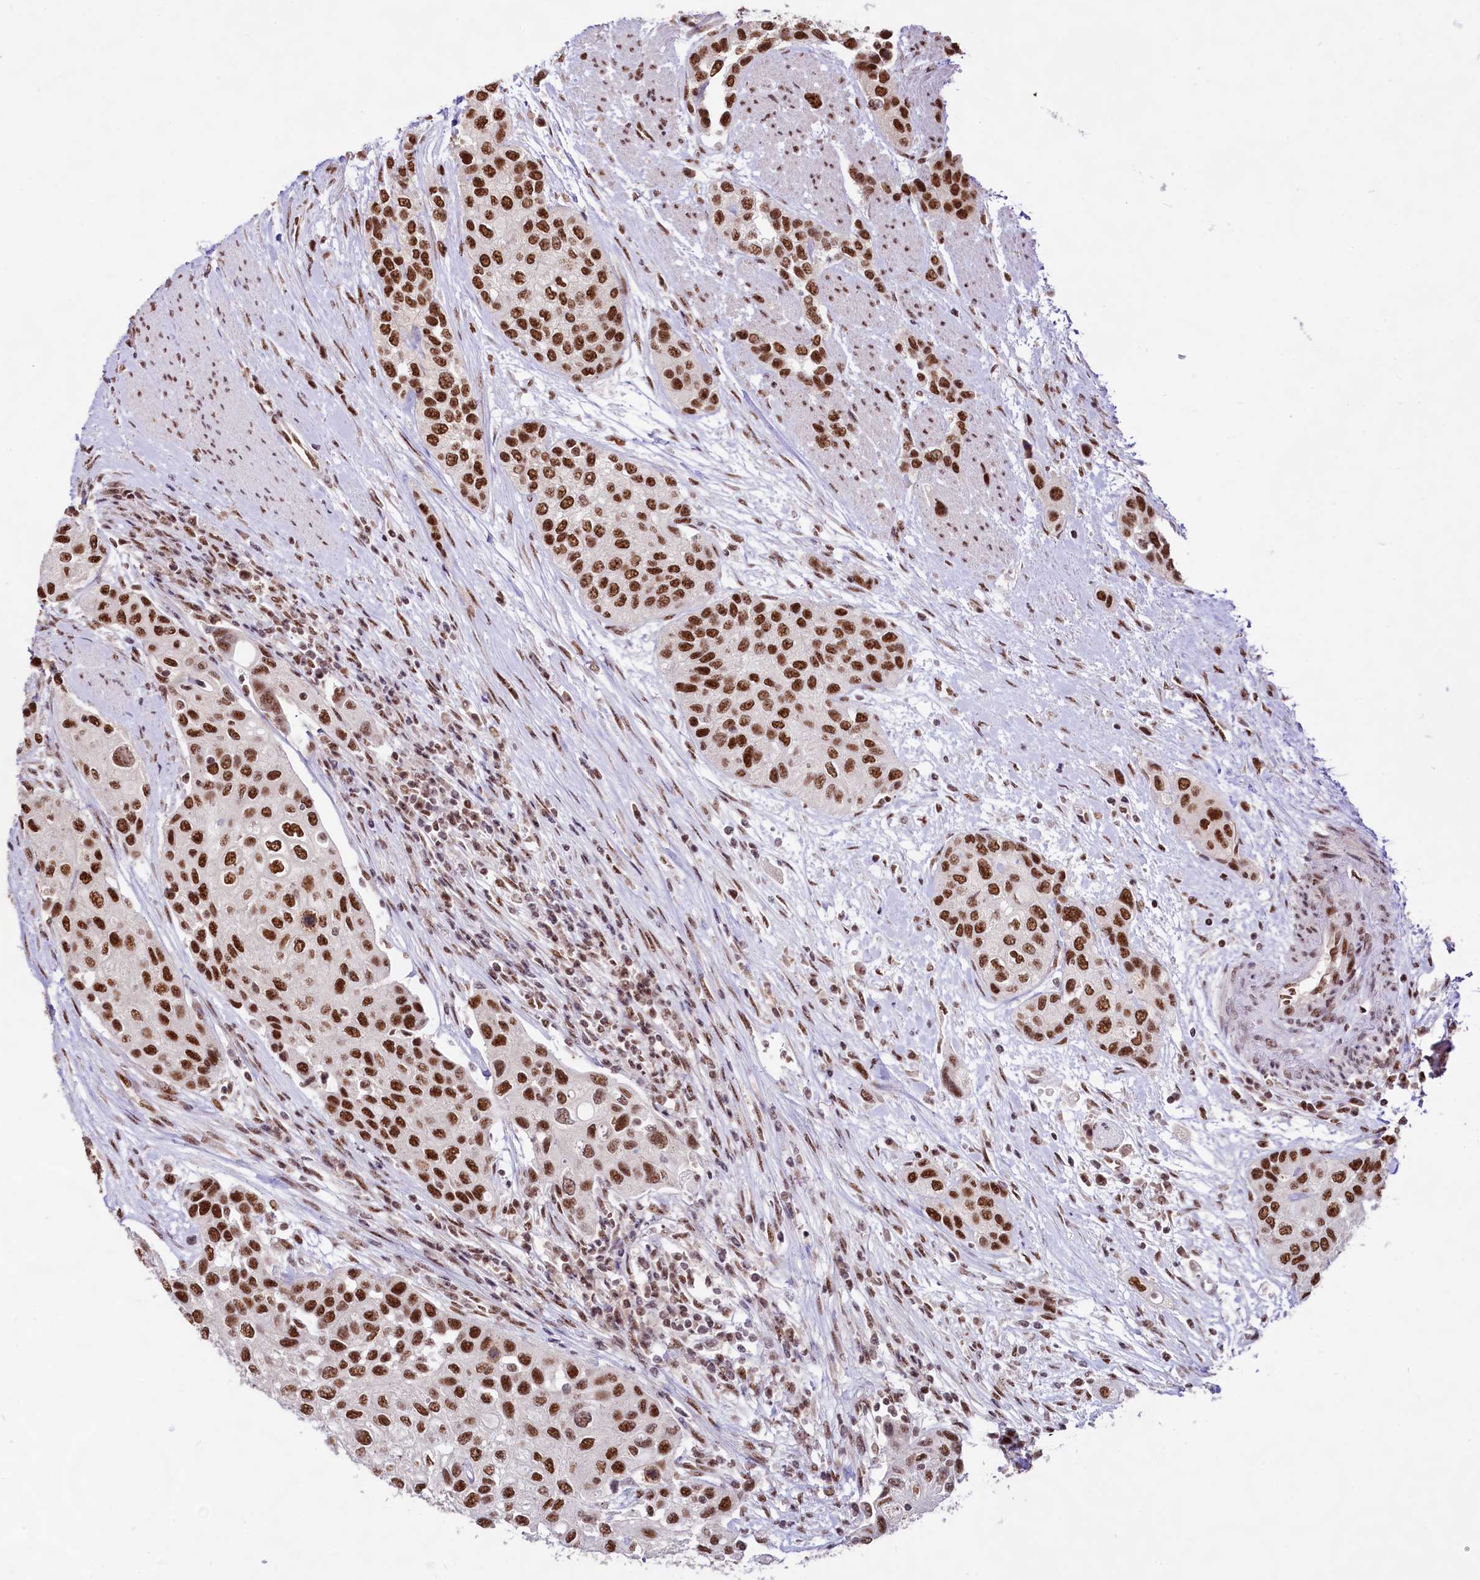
{"staining": {"intensity": "strong", "quantity": ">75%", "location": "nuclear"}, "tissue": "urothelial cancer", "cell_type": "Tumor cells", "image_type": "cancer", "snomed": [{"axis": "morphology", "description": "Normal tissue, NOS"}, {"axis": "morphology", "description": "Urothelial carcinoma, High grade"}, {"axis": "topography", "description": "Vascular tissue"}, {"axis": "topography", "description": "Urinary bladder"}], "caption": "Strong nuclear expression is seen in about >75% of tumor cells in high-grade urothelial carcinoma.", "gene": "HIRA", "patient": {"sex": "female", "age": 56}}